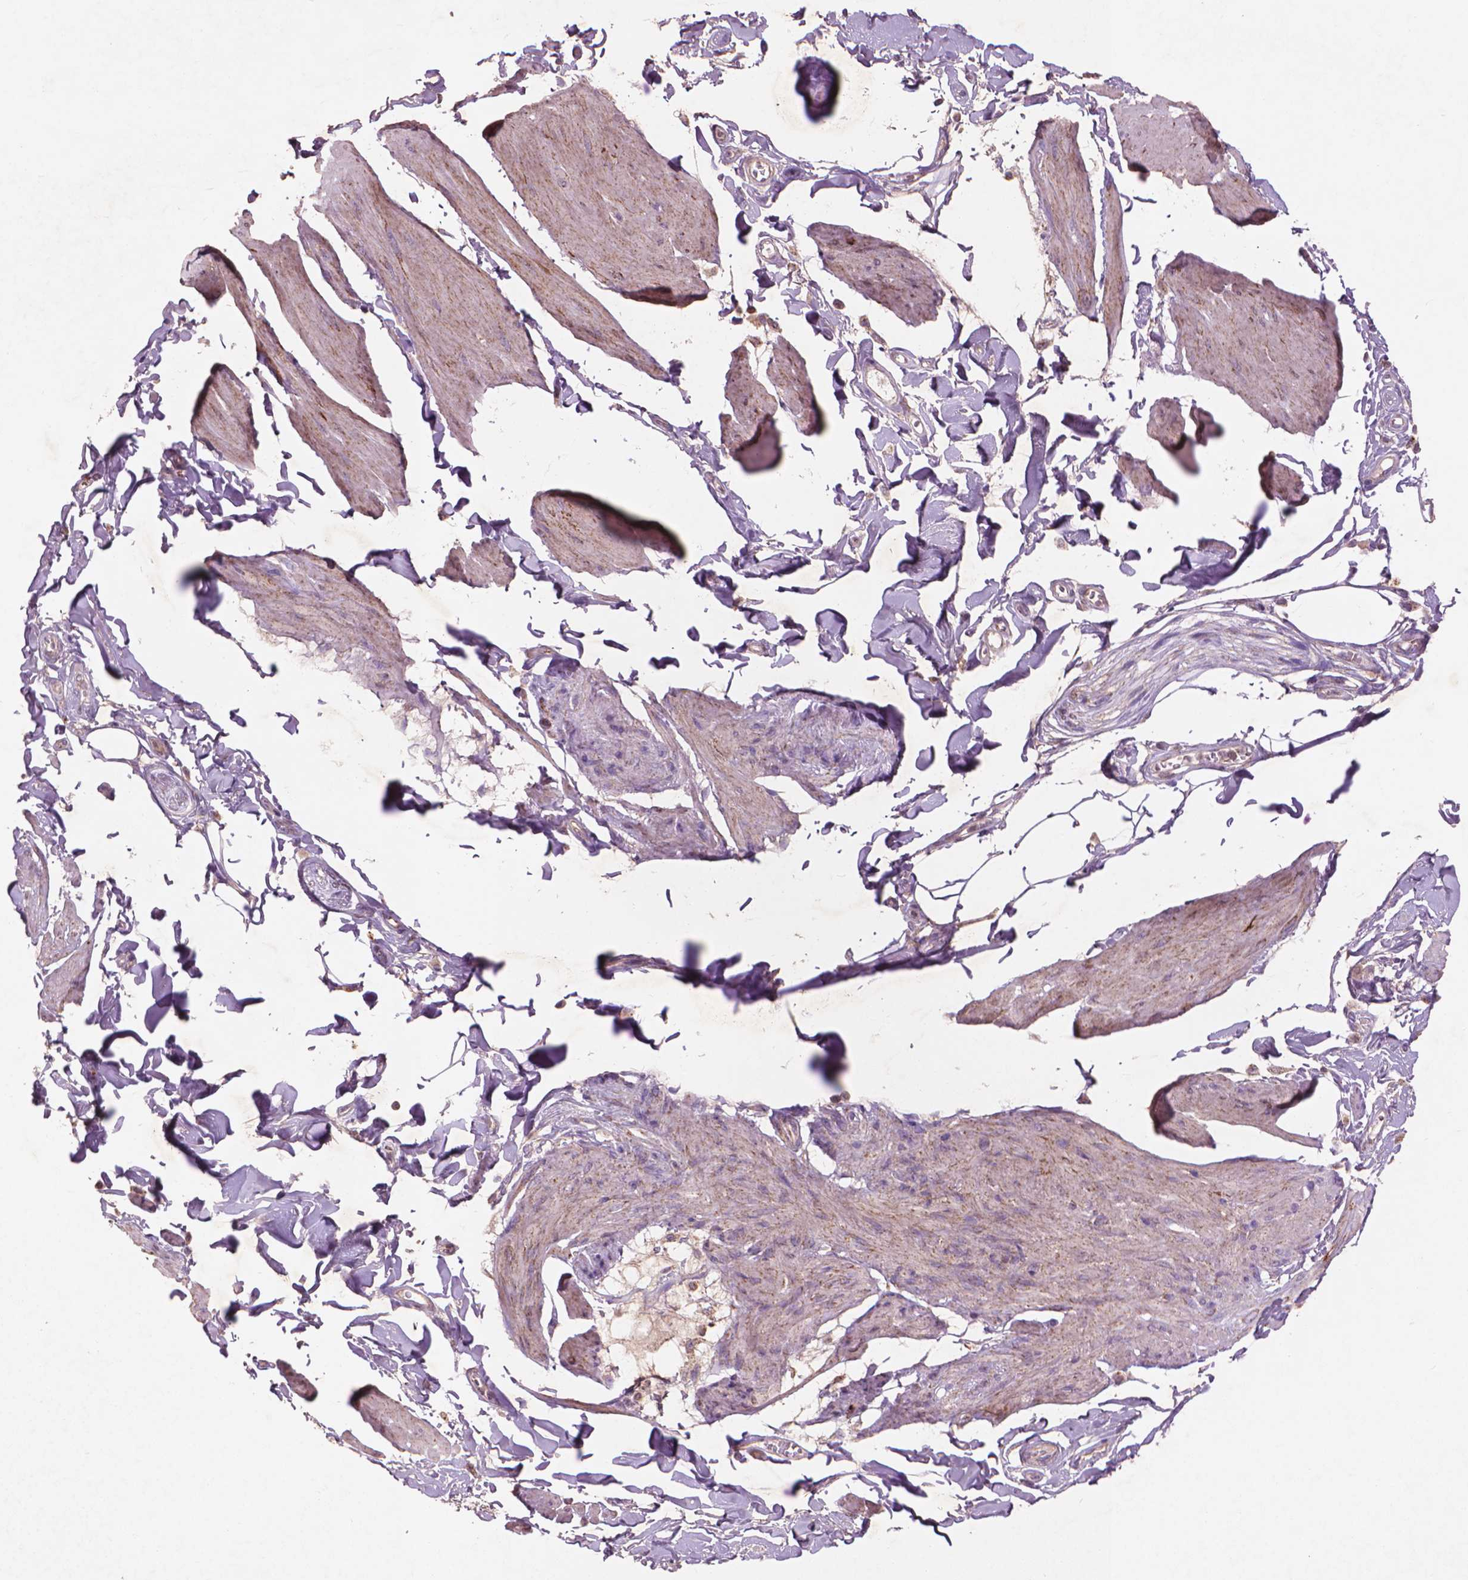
{"staining": {"intensity": "weak", "quantity": "25%-75%", "location": "cytoplasmic/membranous"}, "tissue": "smooth muscle", "cell_type": "Smooth muscle cells", "image_type": "normal", "snomed": [{"axis": "morphology", "description": "Normal tissue, NOS"}, {"axis": "topography", "description": "Adipose tissue"}, {"axis": "topography", "description": "Smooth muscle"}, {"axis": "topography", "description": "Peripheral nerve tissue"}], "caption": "Smooth muscle stained with IHC reveals weak cytoplasmic/membranous staining in about 25%-75% of smooth muscle cells.", "gene": "NLRX1", "patient": {"sex": "male", "age": 83}}